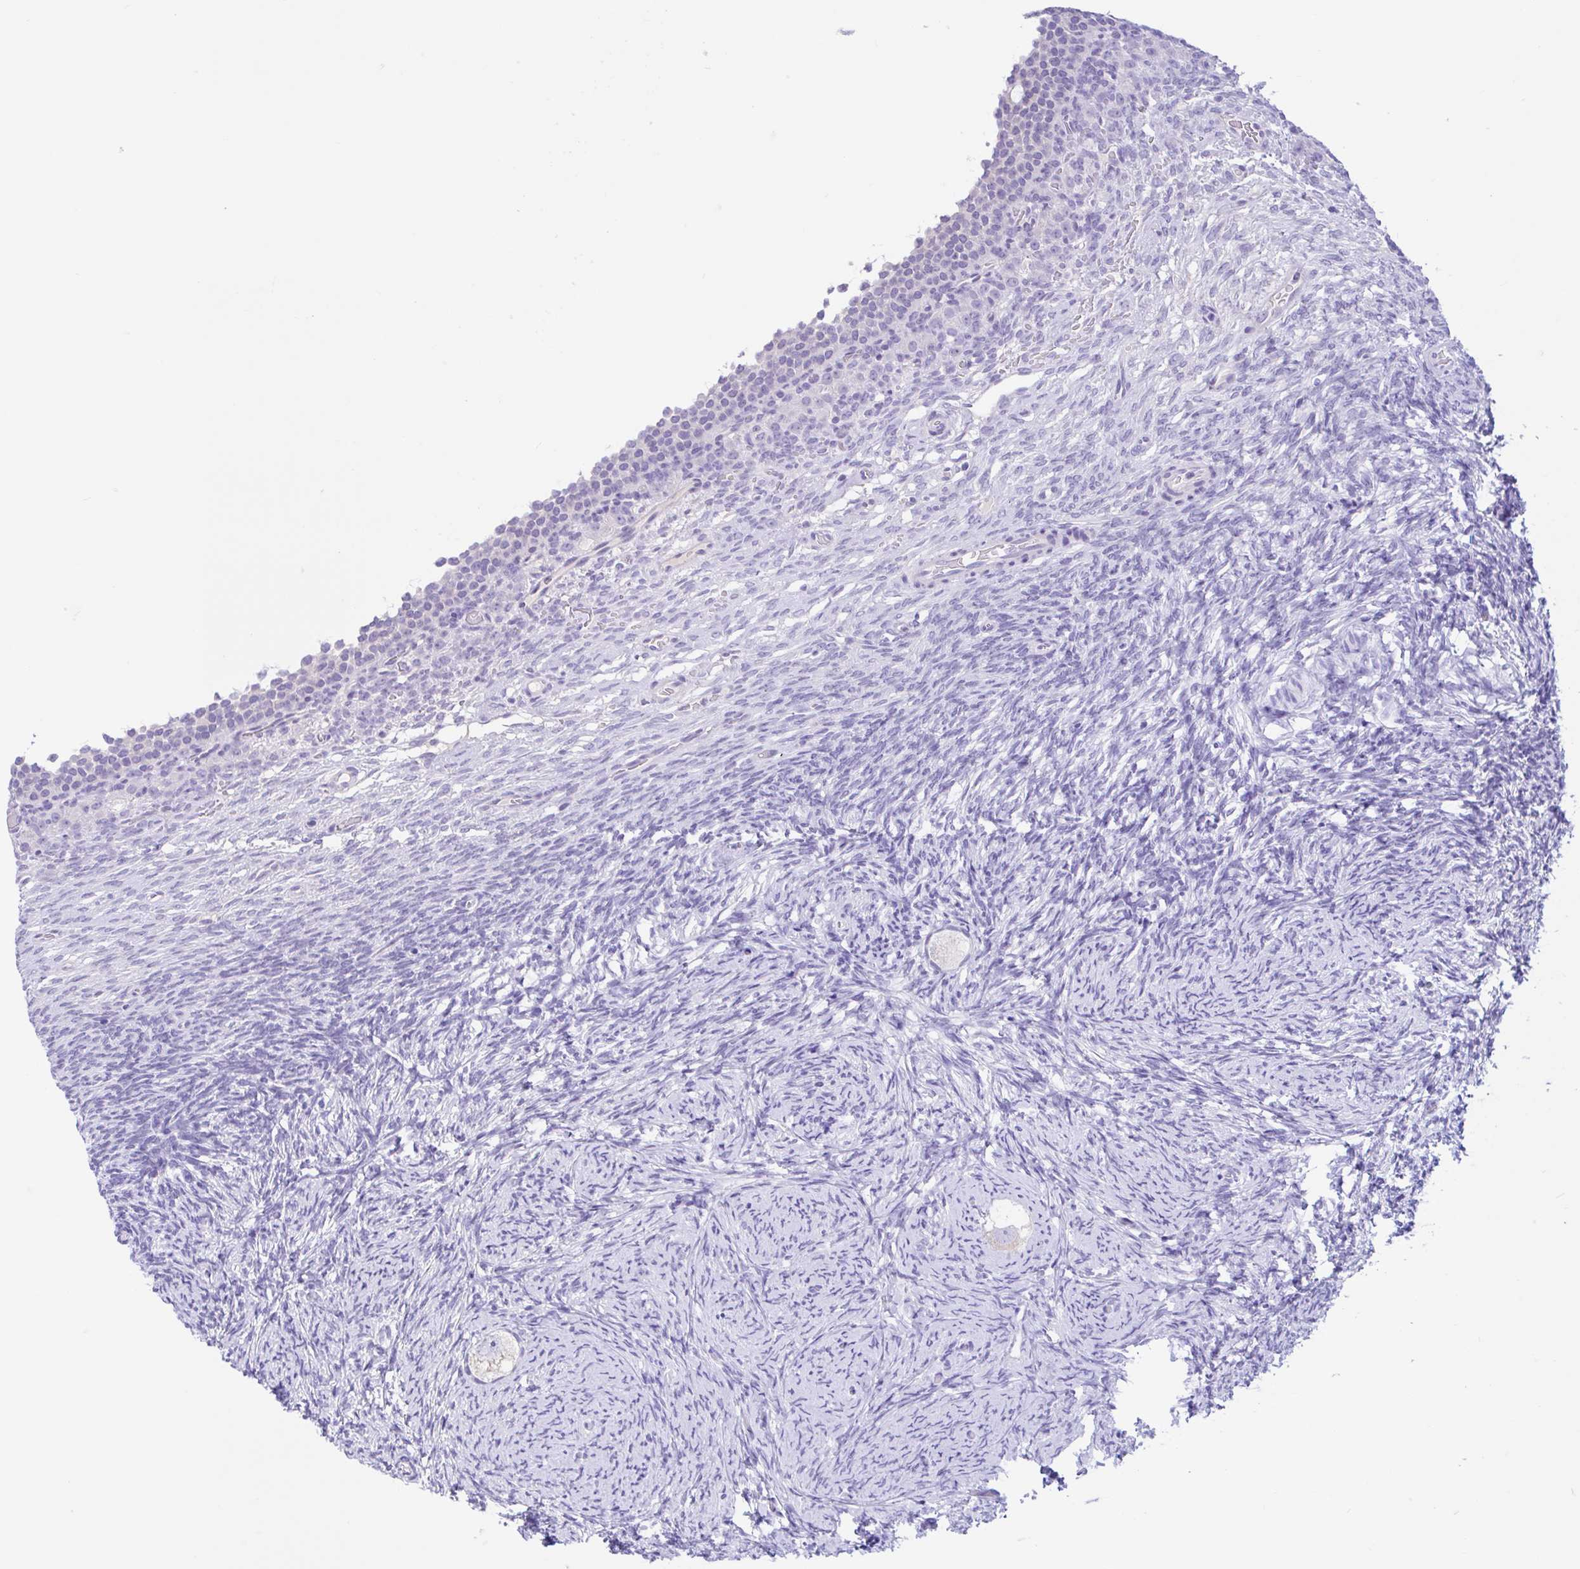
{"staining": {"intensity": "negative", "quantity": "none", "location": "none"}, "tissue": "ovary", "cell_type": "Follicle cells", "image_type": "normal", "snomed": [{"axis": "morphology", "description": "Normal tissue, NOS"}, {"axis": "topography", "description": "Ovary"}], "caption": "This image is of unremarkable ovary stained with immunohistochemistry (IHC) to label a protein in brown with the nuclei are counter-stained blue. There is no expression in follicle cells. The staining is performed using DAB brown chromogen with nuclei counter-stained in using hematoxylin.", "gene": "ZNF319", "patient": {"sex": "female", "age": 34}}